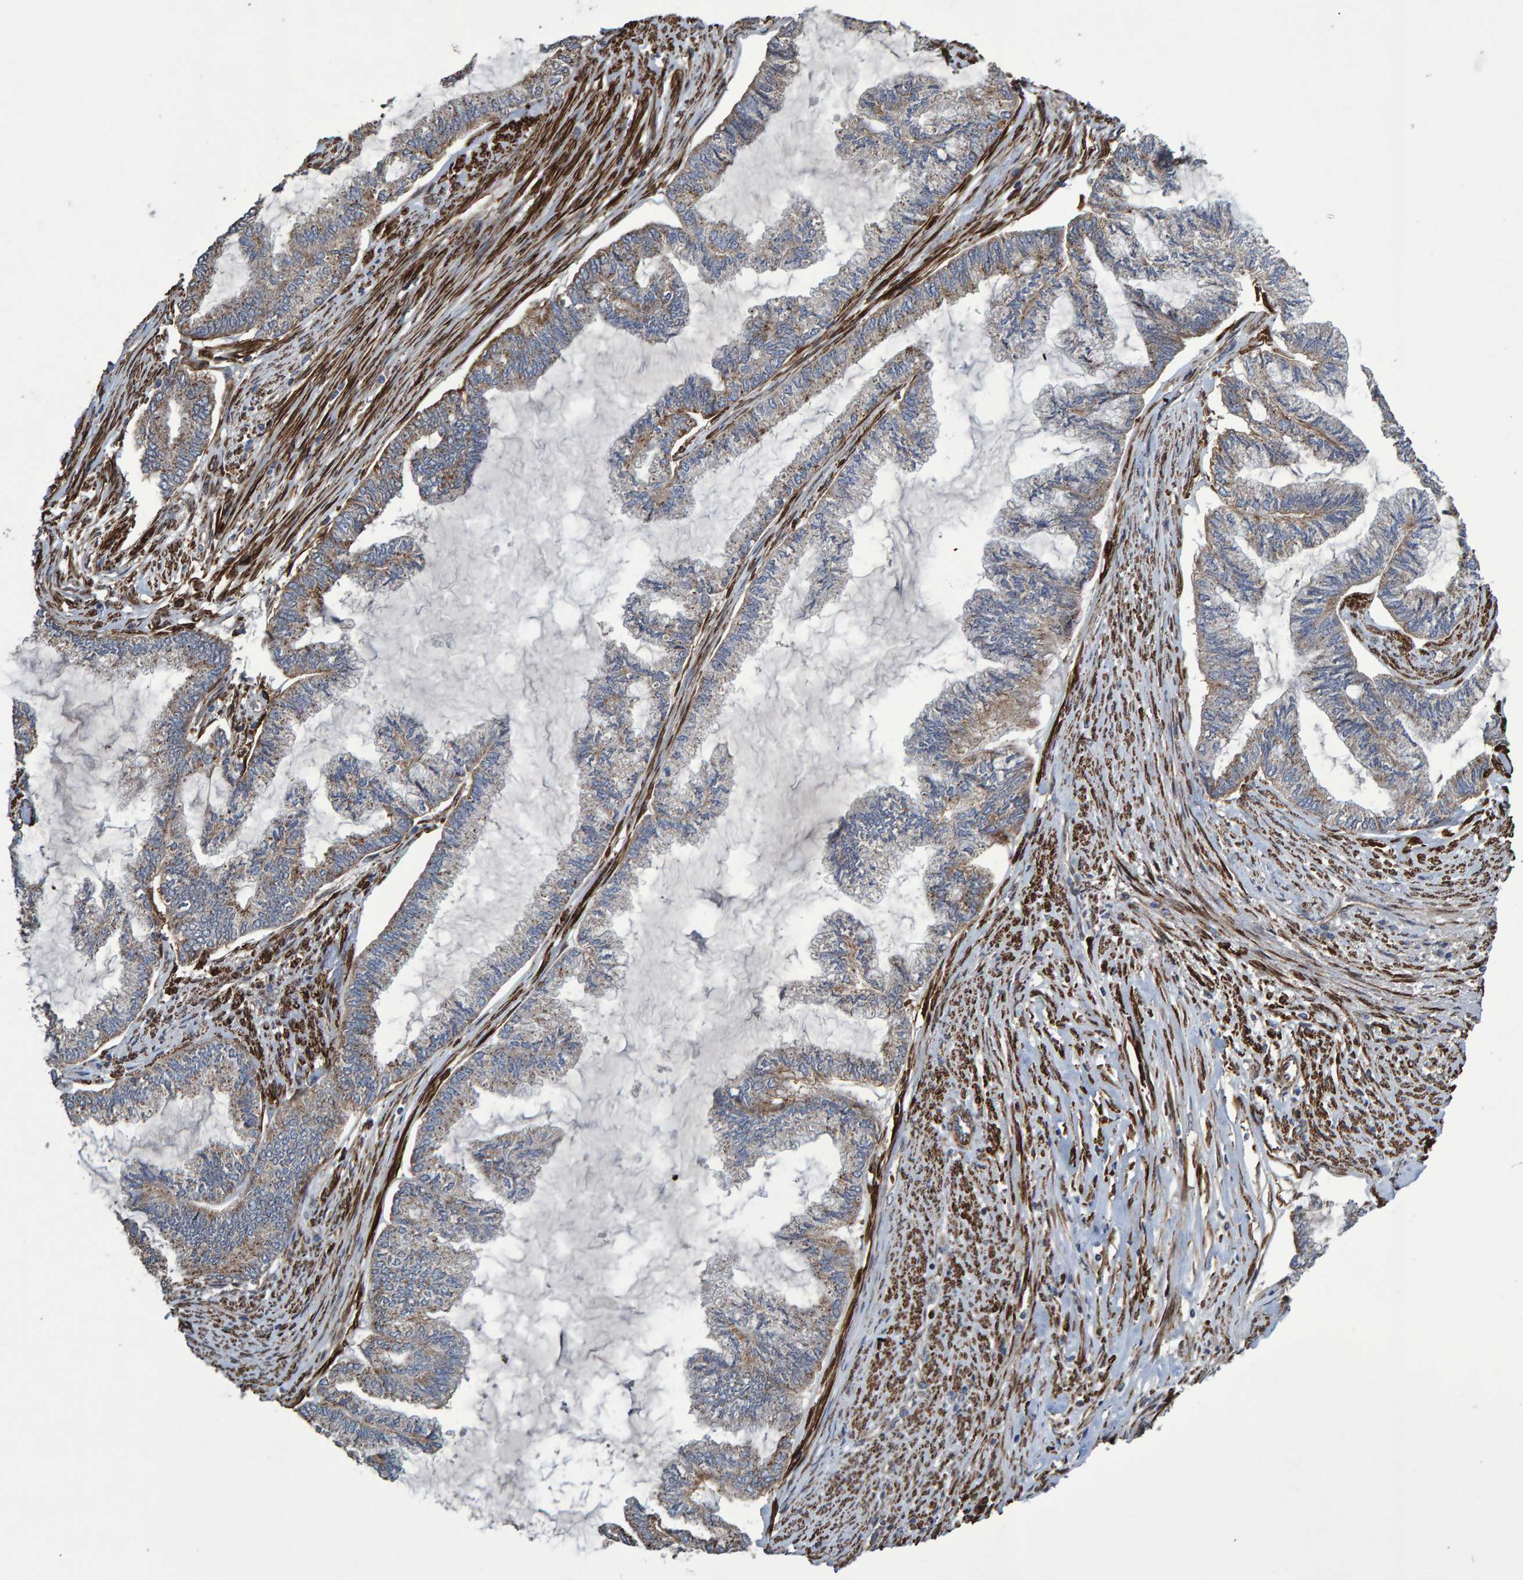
{"staining": {"intensity": "weak", "quantity": "25%-75%", "location": "cytoplasmic/membranous"}, "tissue": "endometrial cancer", "cell_type": "Tumor cells", "image_type": "cancer", "snomed": [{"axis": "morphology", "description": "Adenocarcinoma, NOS"}, {"axis": "topography", "description": "Endometrium"}], "caption": "Immunohistochemistry (IHC) (DAB (3,3'-diaminobenzidine)) staining of human endometrial adenocarcinoma displays weak cytoplasmic/membranous protein staining in approximately 25%-75% of tumor cells.", "gene": "SLIT2", "patient": {"sex": "female", "age": 86}}